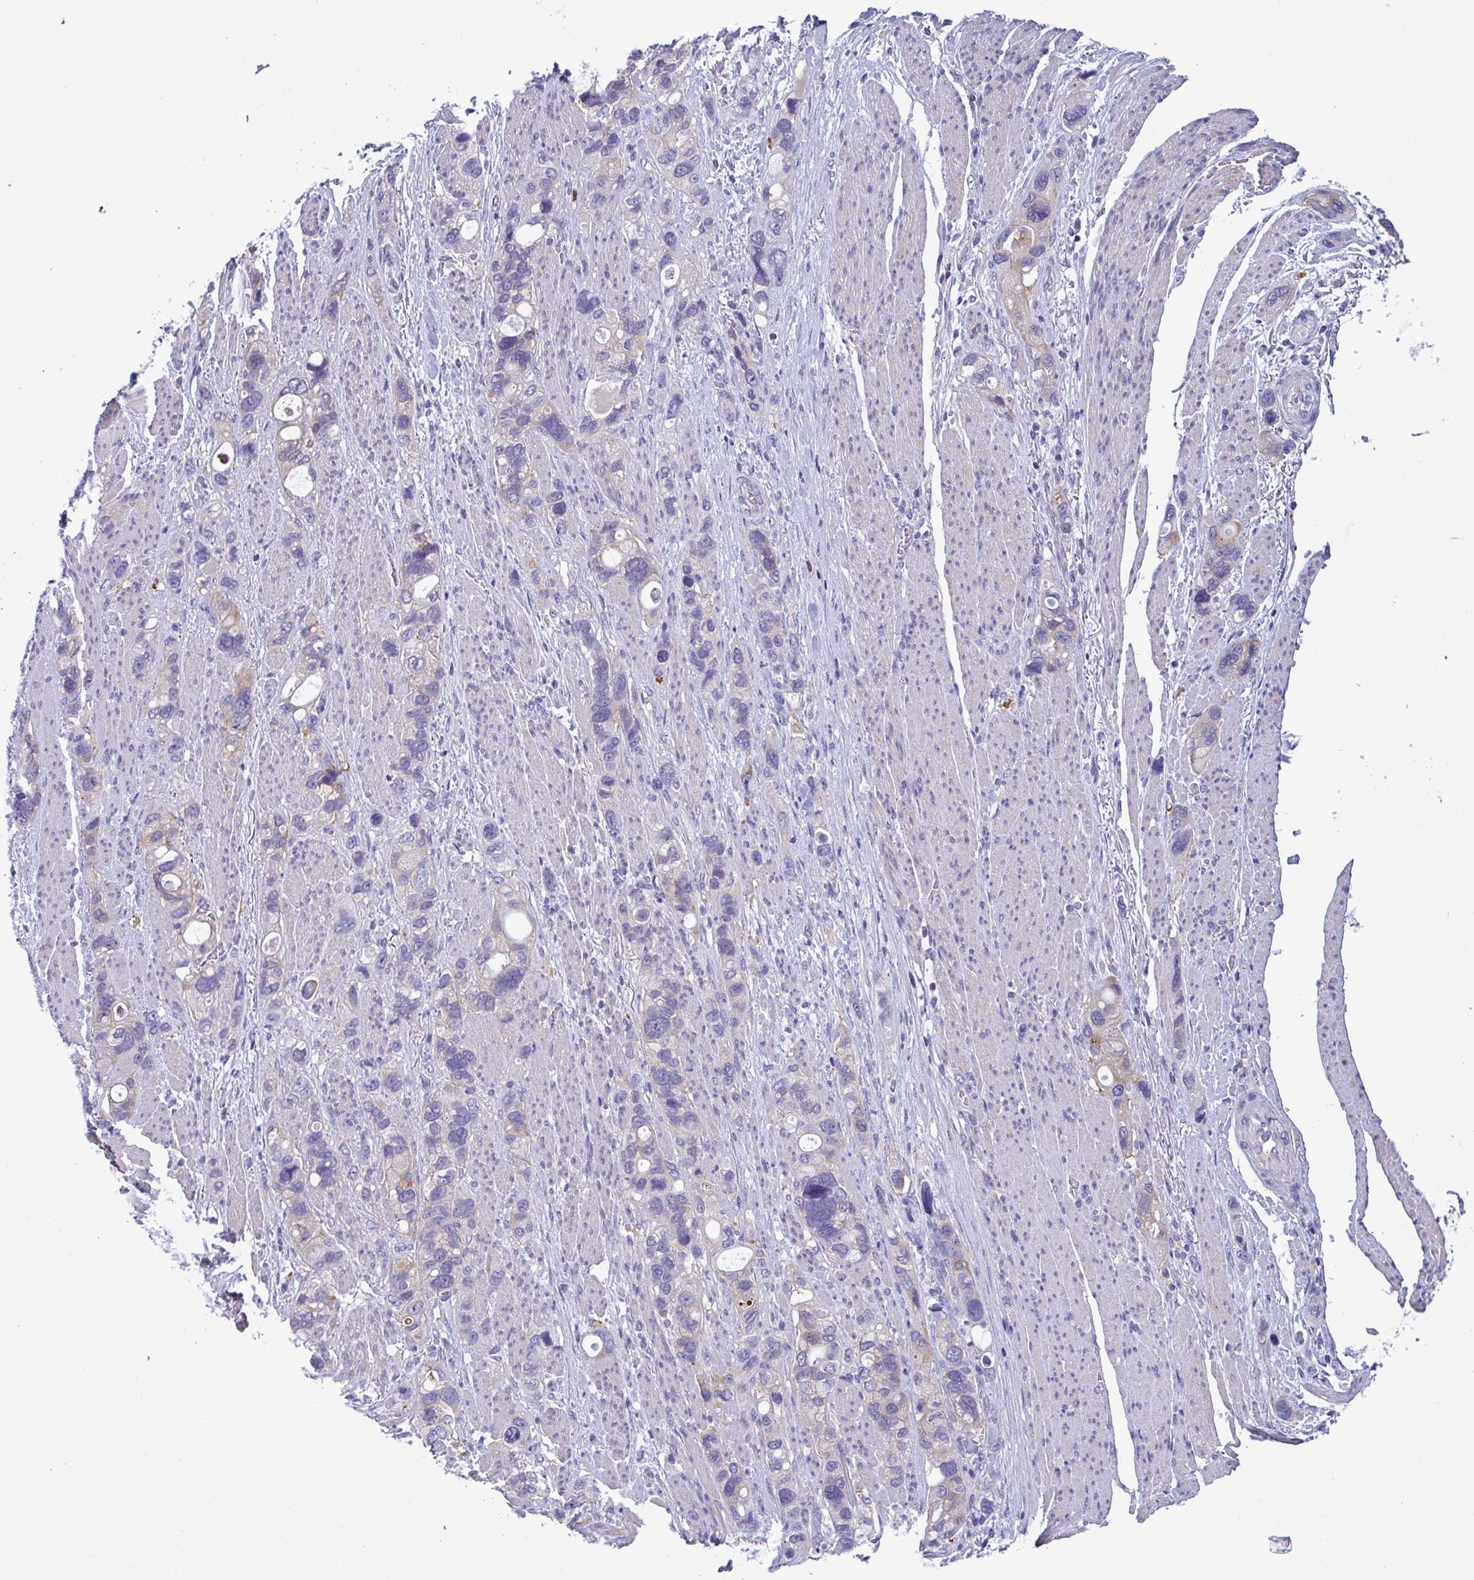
{"staining": {"intensity": "negative", "quantity": "none", "location": "none"}, "tissue": "stomach cancer", "cell_type": "Tumor cells", "image_type": "cancer", "snomed": [{"axis": "morphology", "description": "Adenocarcinoma, NOS"}, {"axis": "topography", "description": "Stomach, upper"}], "caption": "Human stomach cancer stained for a protein using immunohistochemistry (IHC) shows no positivity in tumor cells.", "gene": "MS4A14", "patient": {"sex": "female", "age": 81}}